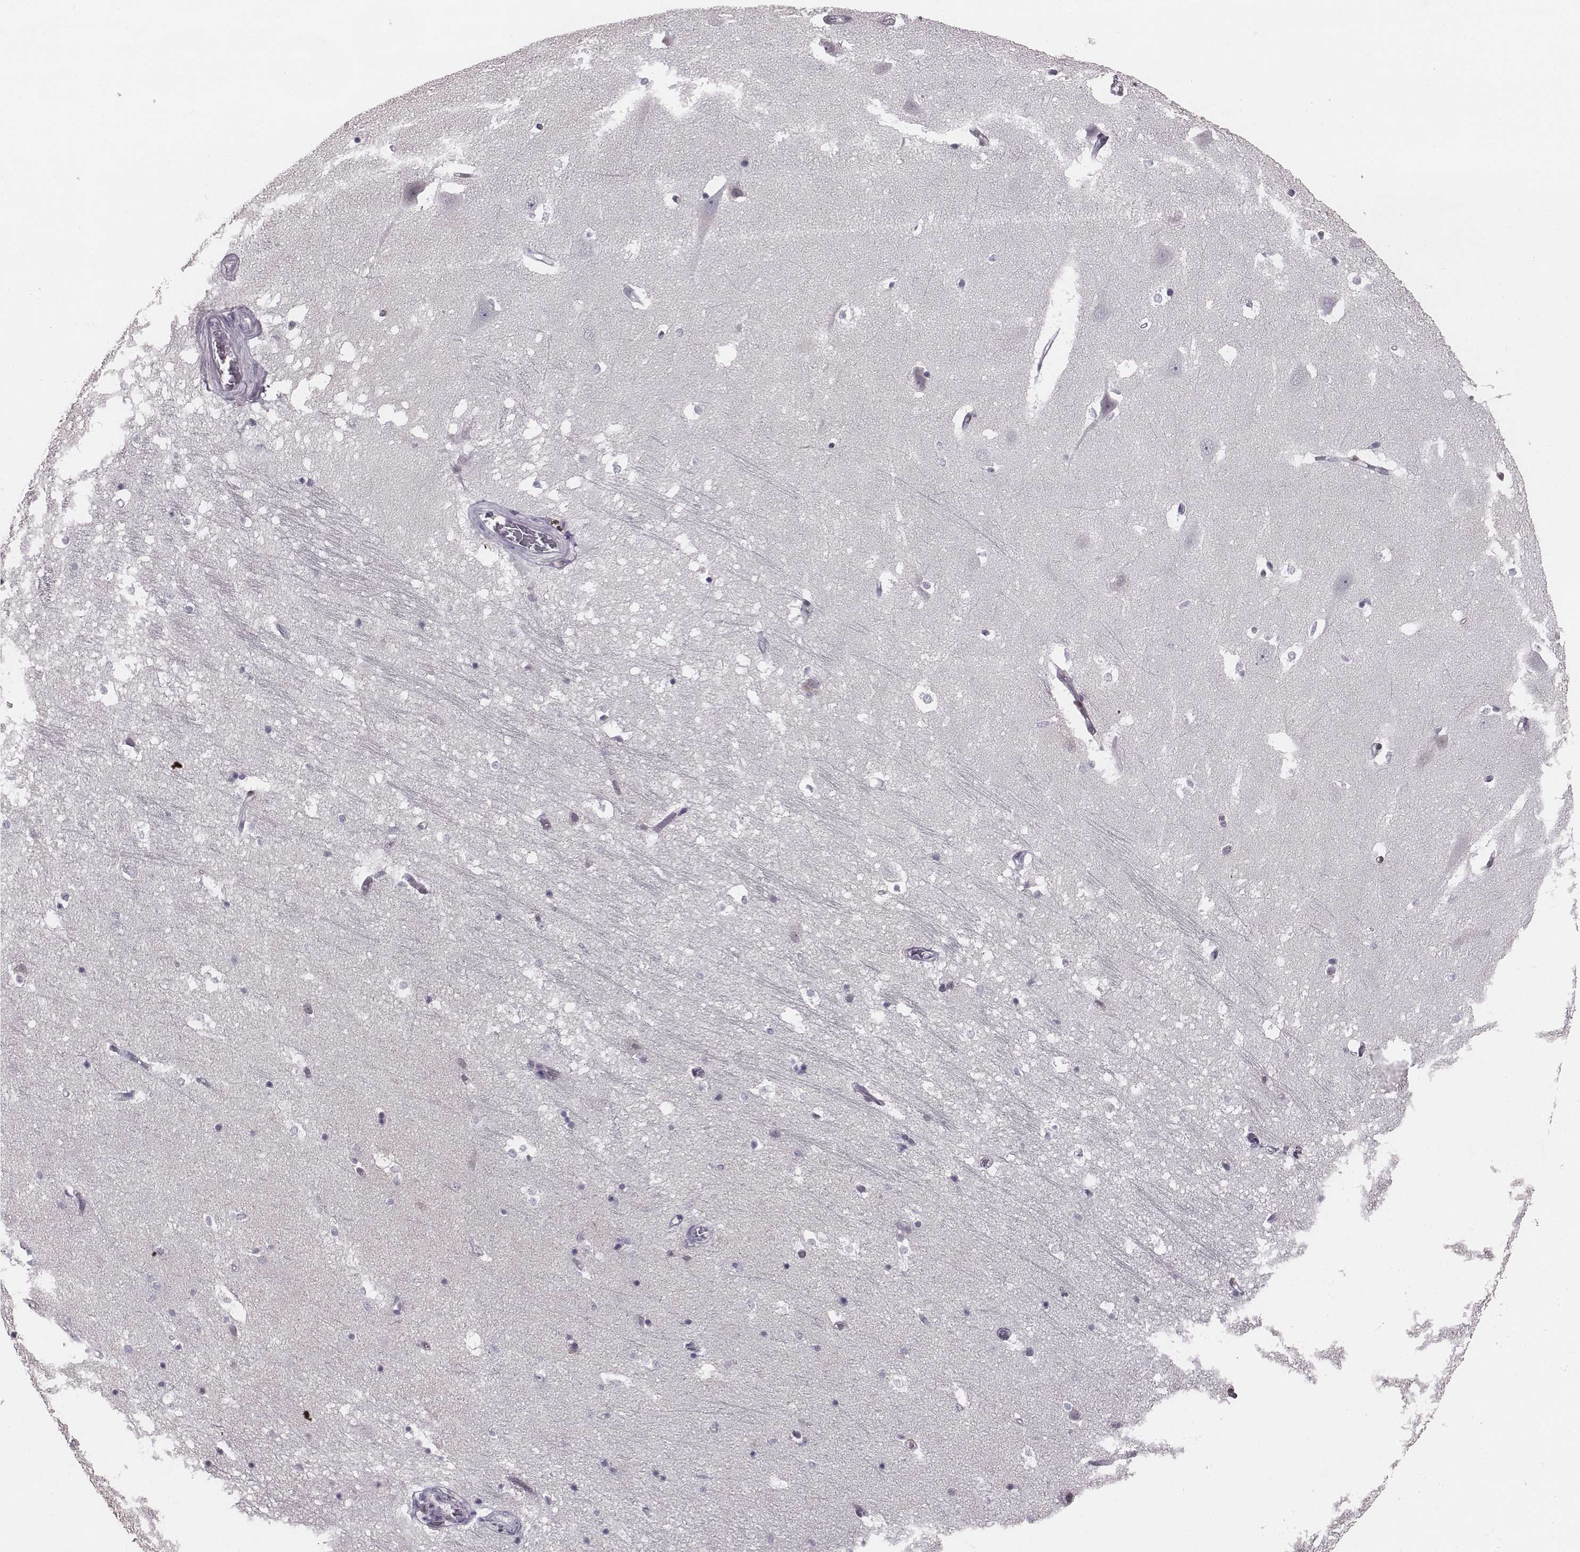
{"staining": {"intensity": "negative", "quantity": "none", "location": "none"}, "tissue": "hippocampus", "cell_type": "Glial cells", "image_type": "normal", "snomed": [{"axis": "morphology", "description": "Normal tissue, NOS"}, {"axis": "topography", "description": "Hippocampus"}], "caption": "An immunohistochemistry (IHC) photomicrograph of benign hippocampus is shown. There is no staining in glial cells of hippocampus. (DAB immunohistochemistry with hematoxylin counter stain).", "gene": "ENSG00000284762", "patient": {"sex": "male", "age": 44}}